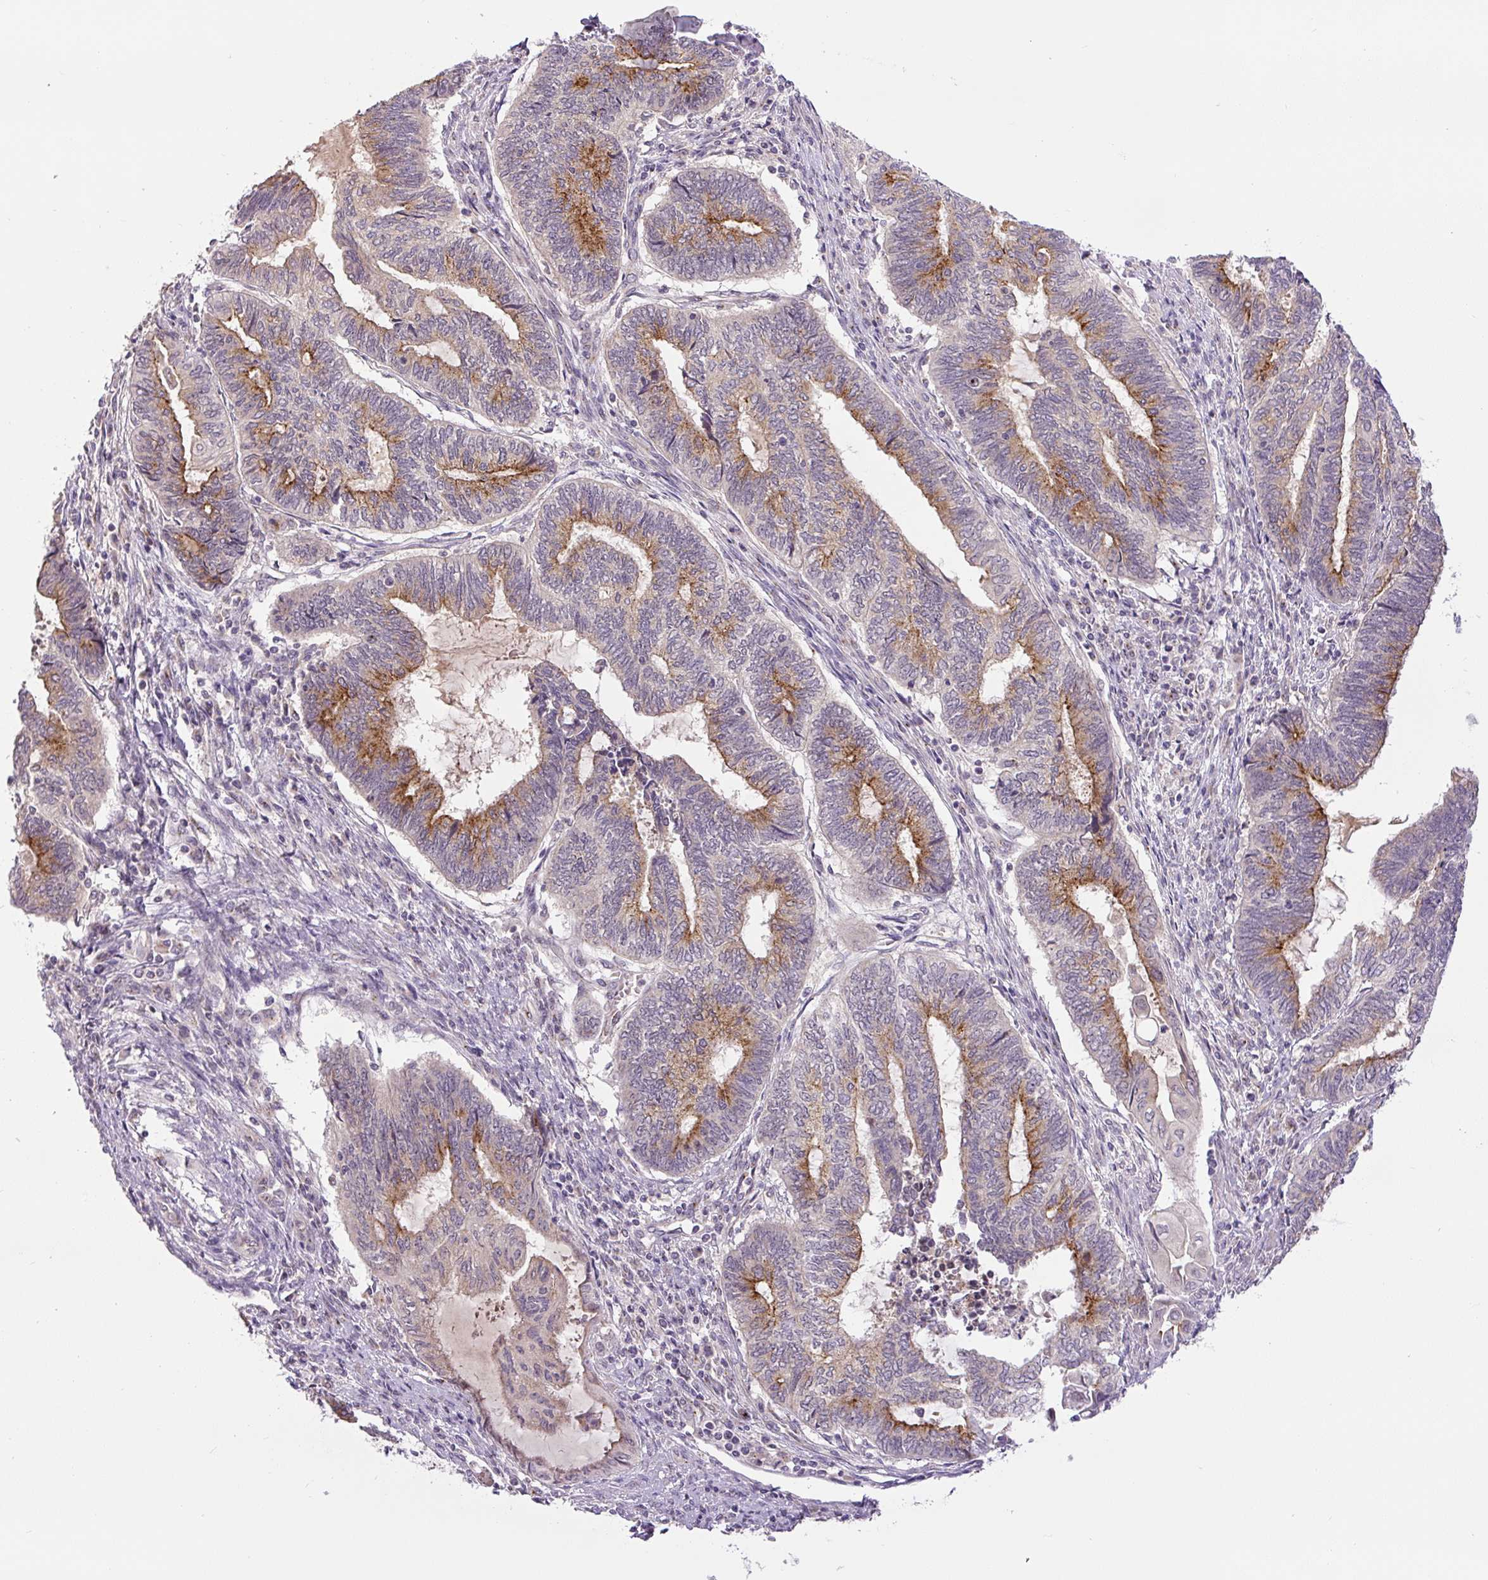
{"staining": {"intensity": "moderate", "quantity": "25%-75%", "location": "cytoplasmic/membranous"}, "tissue": "endometrial cancer", "cell_type": "Tumor cells", "image_type": "cancer", "snomed": [{"axis": "morphology", "description": "Adenocarcinoma, NOS"}, {"axis": "topography", "description": "Uterus"}, {"axis": "topography", "description": "Endometrium"}], "caption": "Immunohistochemical staining of endometrial cancer reveals moderate cytoplasmic/membranous protein expression in about 25%-75% of tumor cells.", "gene": "PCM1", "patient": {"sex": "female", "age": 70}}